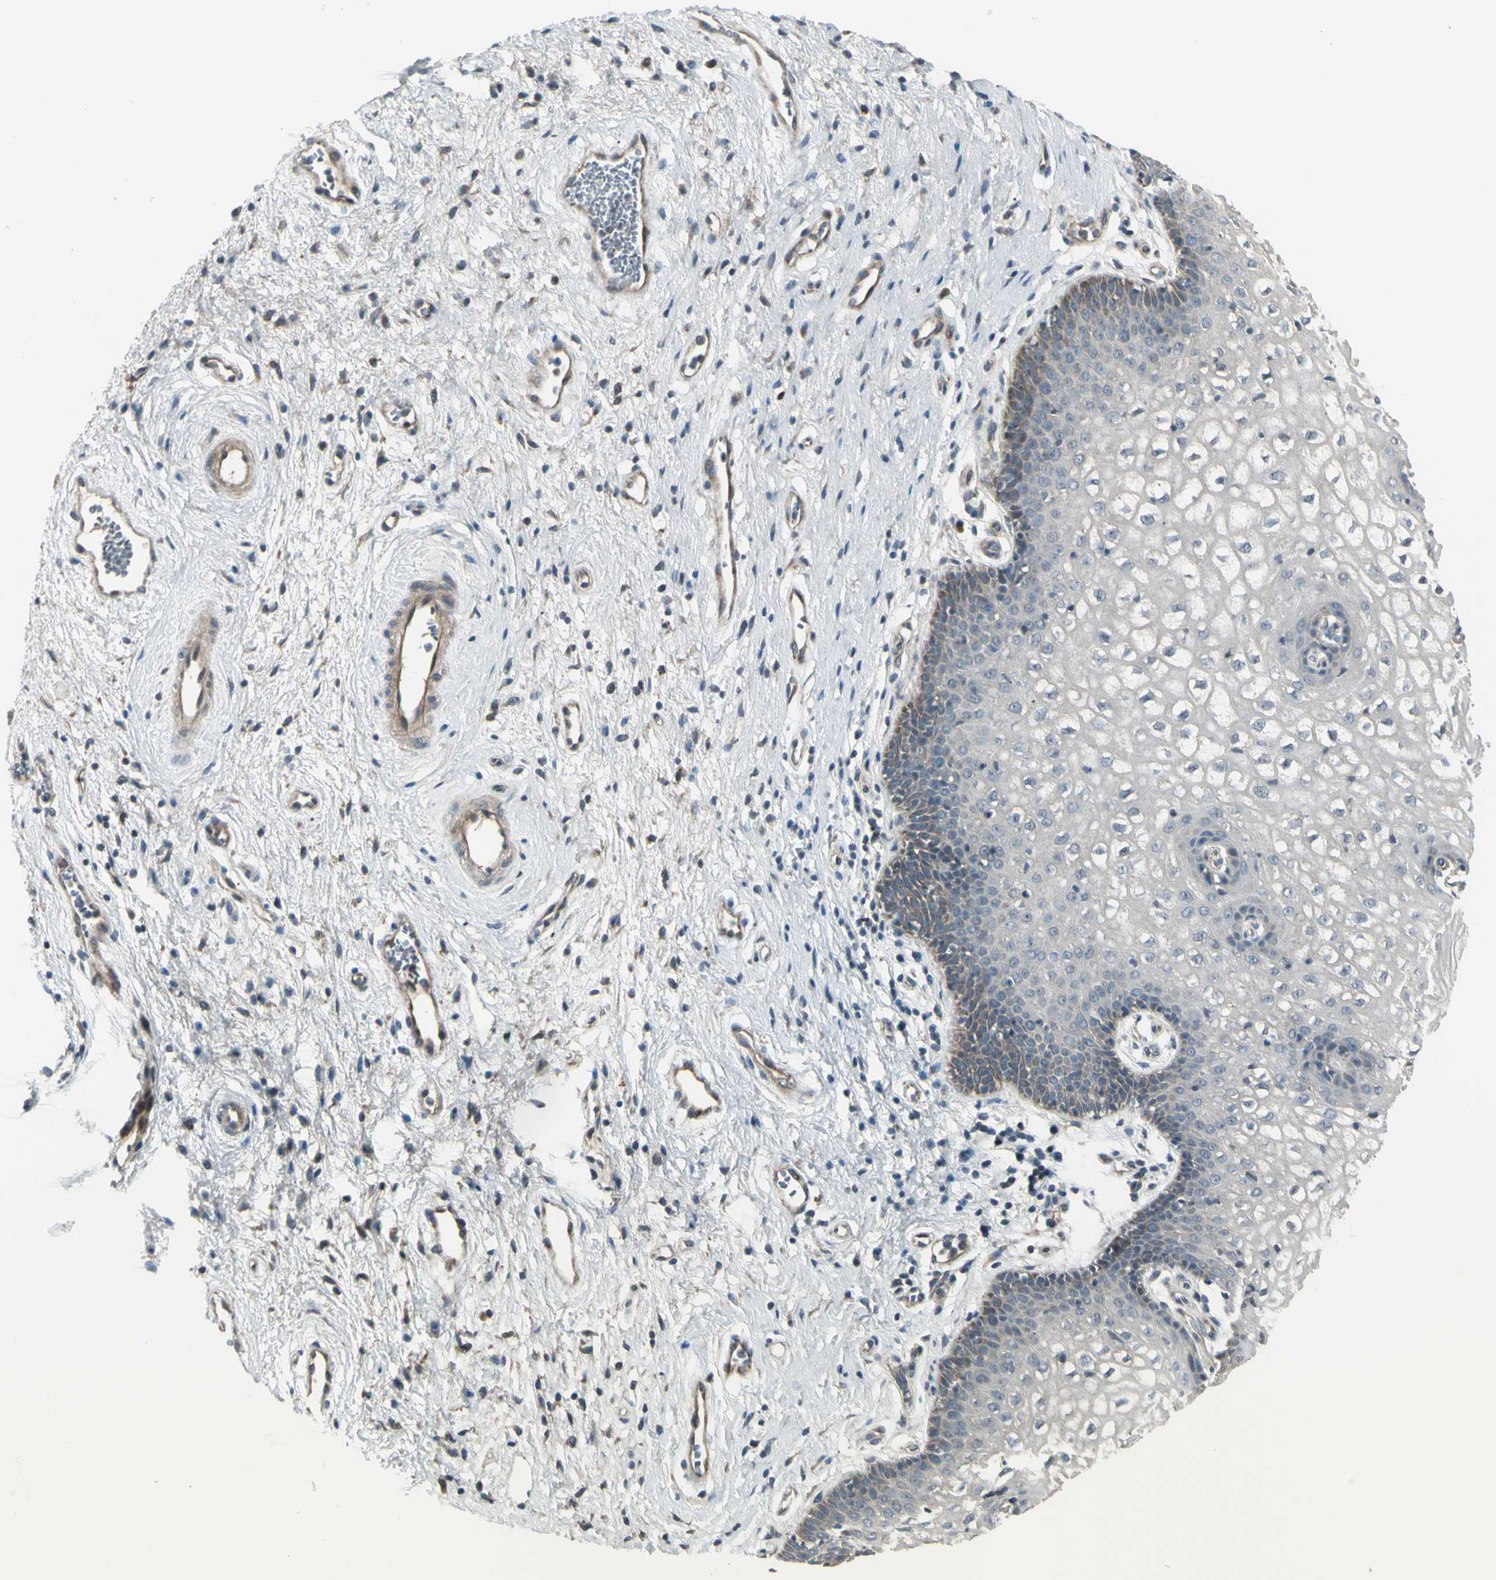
{"staining": {"intensity": "moderate", "quantity": "<25%", "location": "cytoplasmic/membranous"}, "tissue": "vagina", "cell_type": "Squamous epithelial cells", "image_type": "normal", "snomed": [{"axis": "morphology", "description": "Normal tissue, NOS"}, {"axis": "topography", "description": "Vagina"}], "caption": "Vagina stained with DAB immunohistochemistry shows low levels of moderate cytoplasmic/membranous positivity in approximately <25% of squamous epithelial cells.", "gene": "OSTM1", "patient": {"sex": "female", "age": 34}}